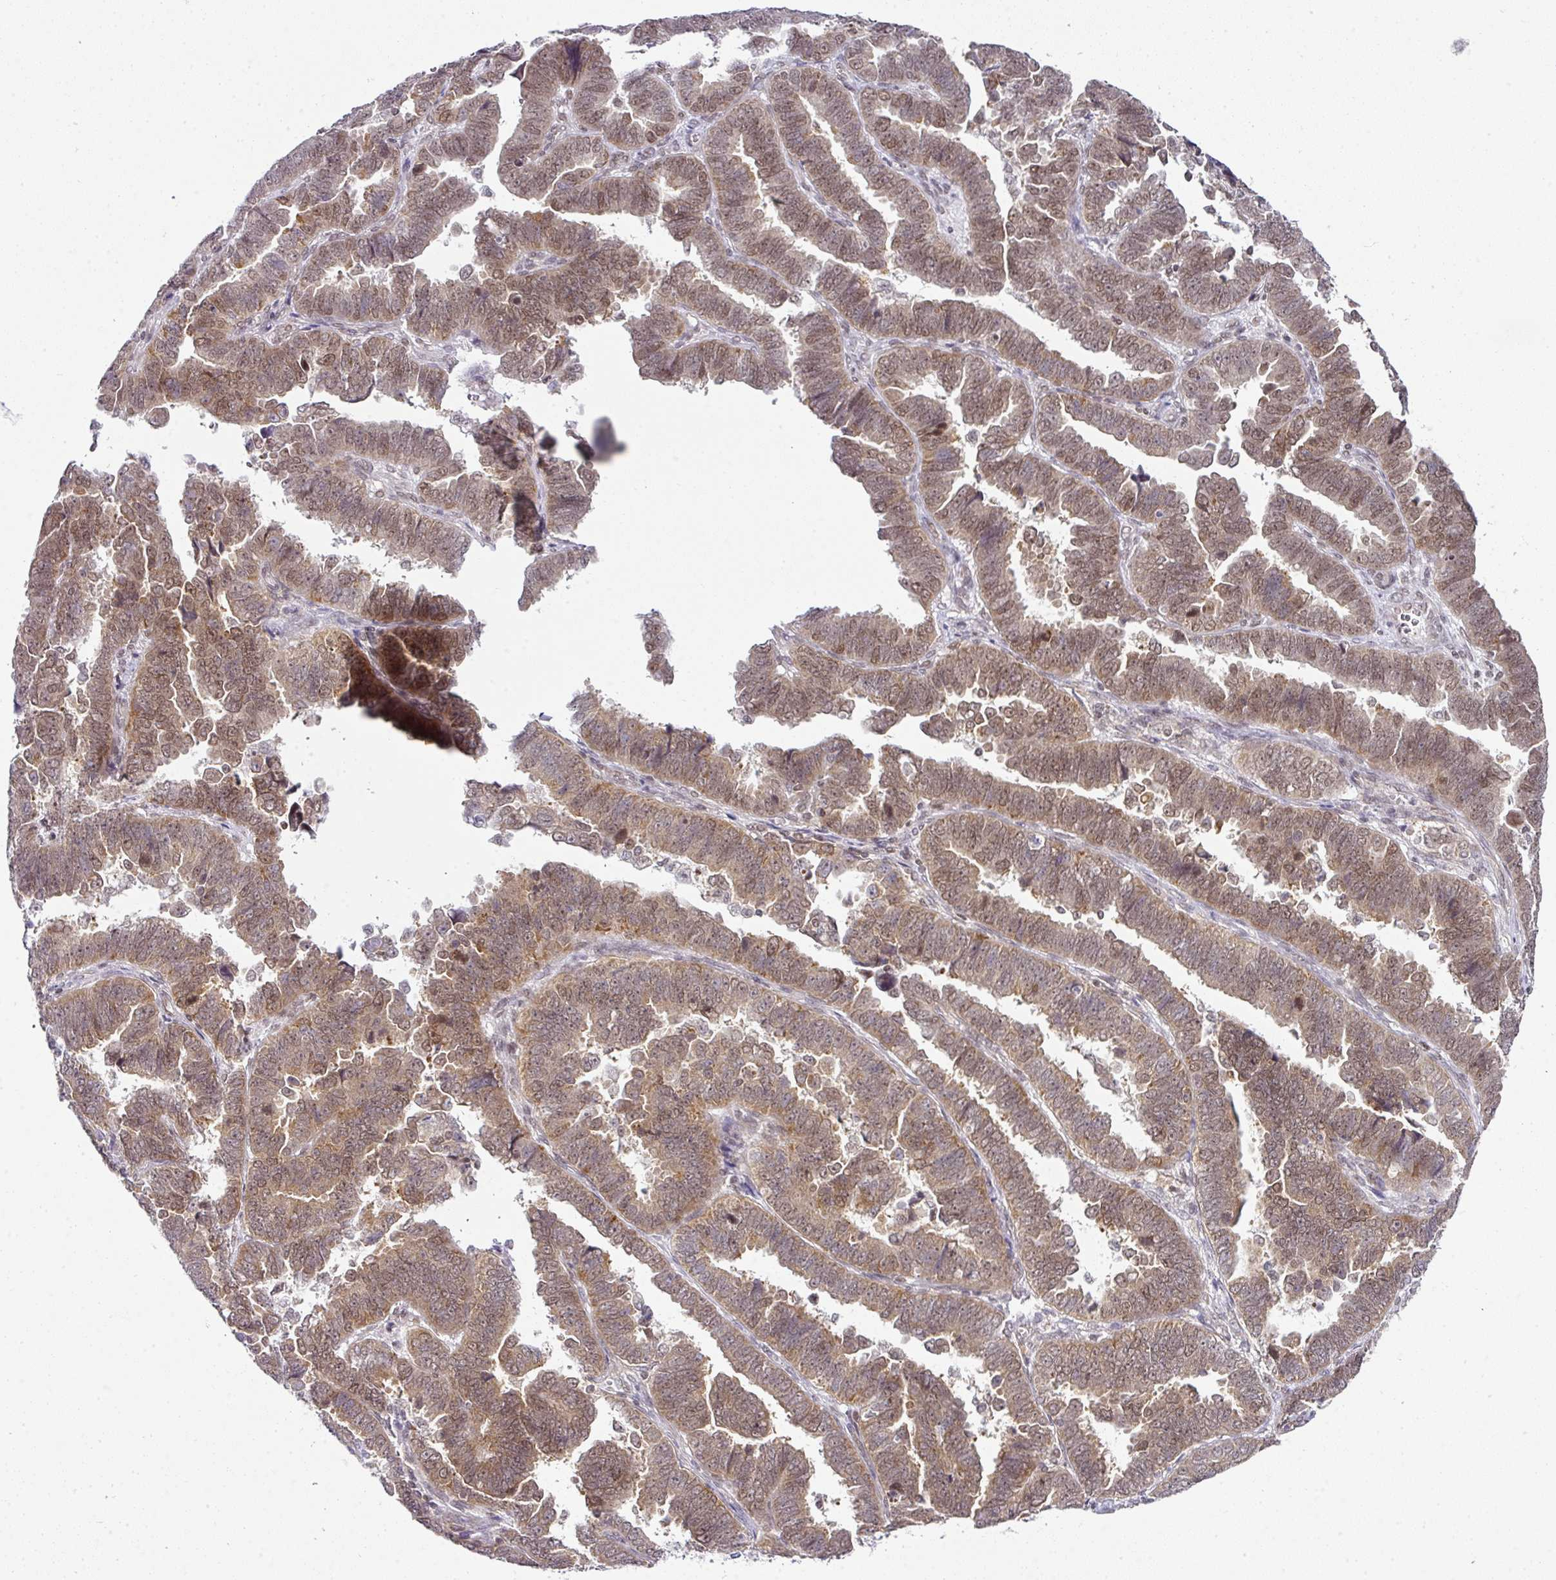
{"staining": {"intensity": "moderate", "quantity": ">75%", "location": "nuclear"}, "tissue": "endometrial cancer", "cell_type": "Tumor cells", "image_type": "cancer", "snomed": [{"axis": "morphology", "description": "Adenocarcinoma, NOS"}, {"axis": "topography", "description": "Endometrium"}], "caption": "A photomicrograph of endometrial adenocarcinoma stained for a protein shows moderate nuclear brown staining in tumor cells. The protein is shown in brown color, while the nuclei are stained blue.", "gene": "FAM32A", "patient": {"sex": "female", "age": 75}}